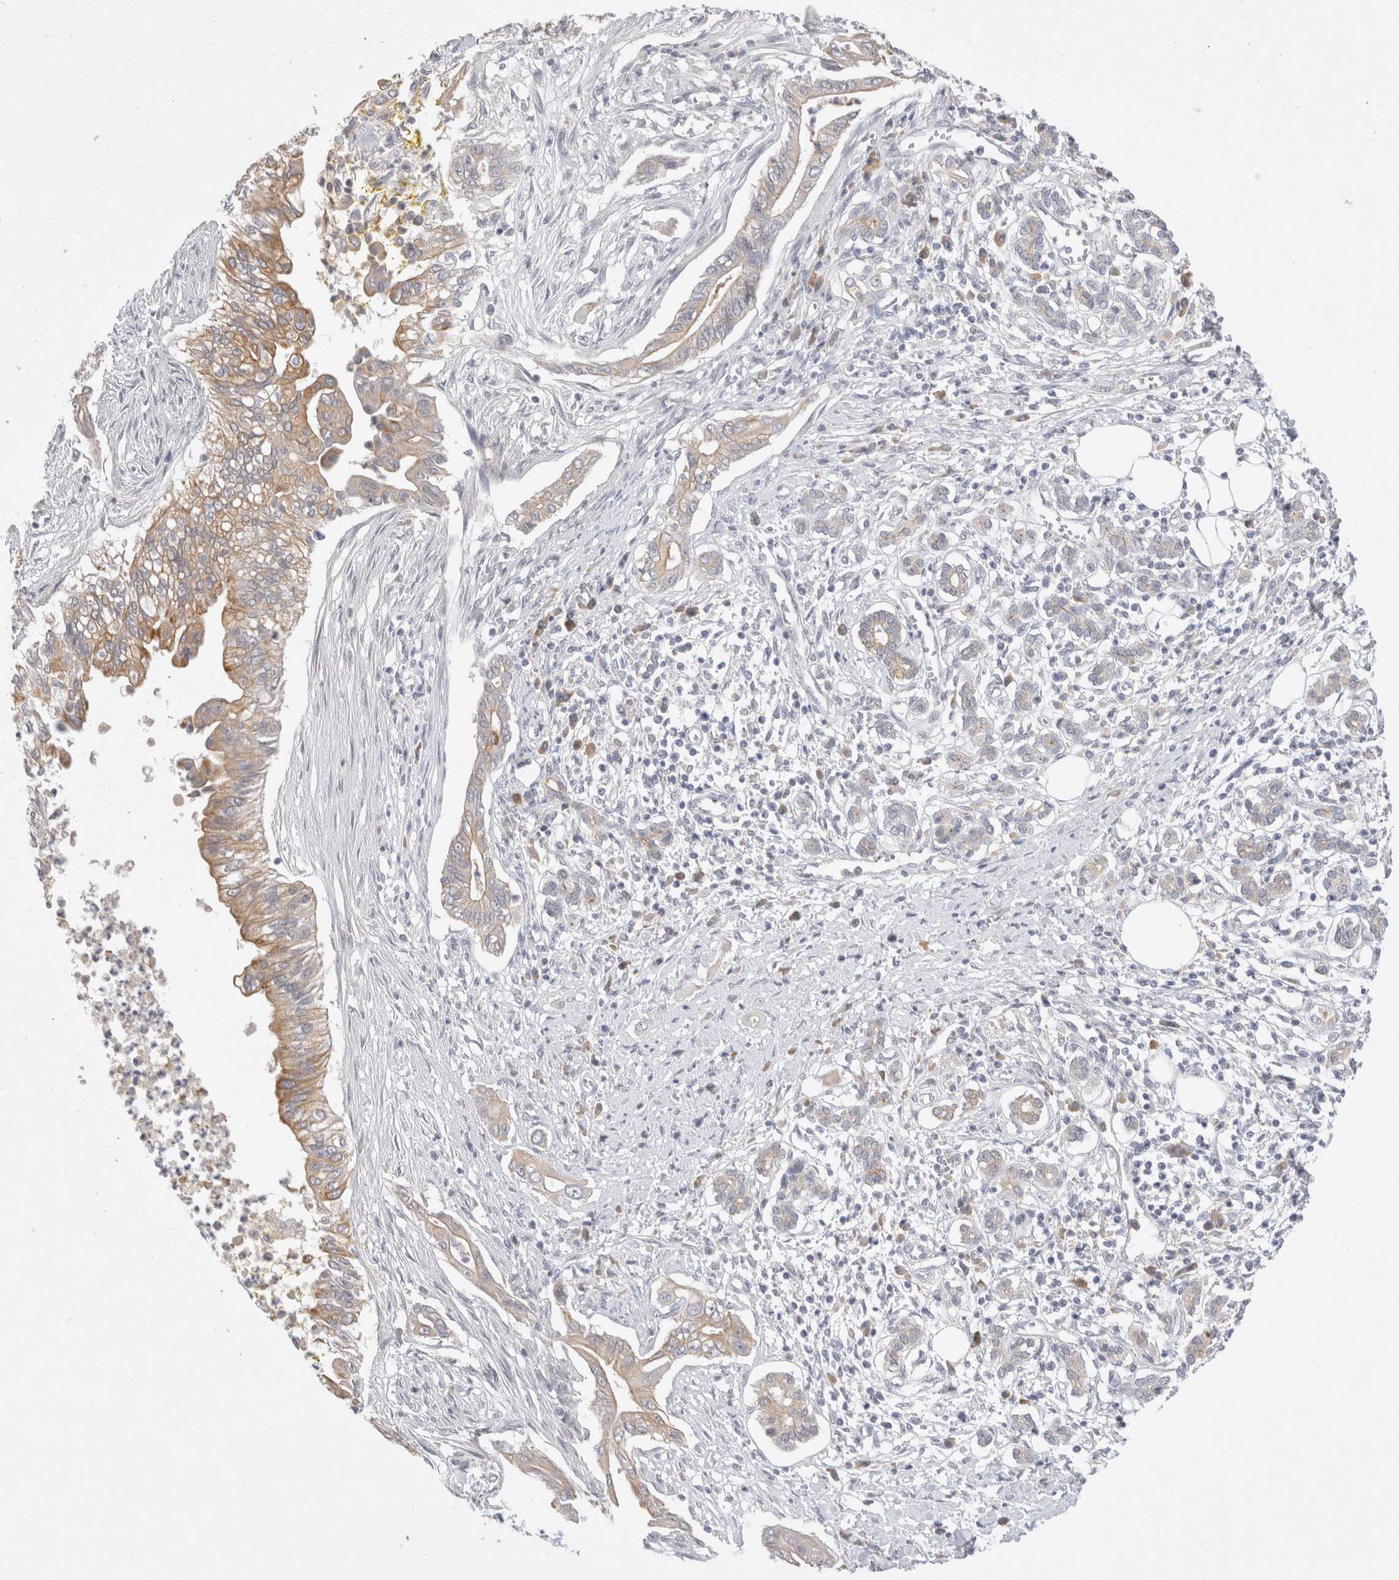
{"staining": {"intensity": "weak", "quantity": ">75%", "location": "cytoplasmic/membranous"}, "tissue": "pancreatic cancer", "cell_type": "Tumor cells", "image_type": "cancer", "snomed": [{"axis": "morphology", "description": "Adenocarcinoma, NOS"}, {"axis": "topography", "description": "Pancreas"}], "caption": "Protein expression analysis of human adenocarcinoma (pancreatic) reveals weak cytoplasmic/membranous positivity in approximately >75% of tumor cells.", "gene": "GAS1", "patient": {"sex": "male", "age": 58}}